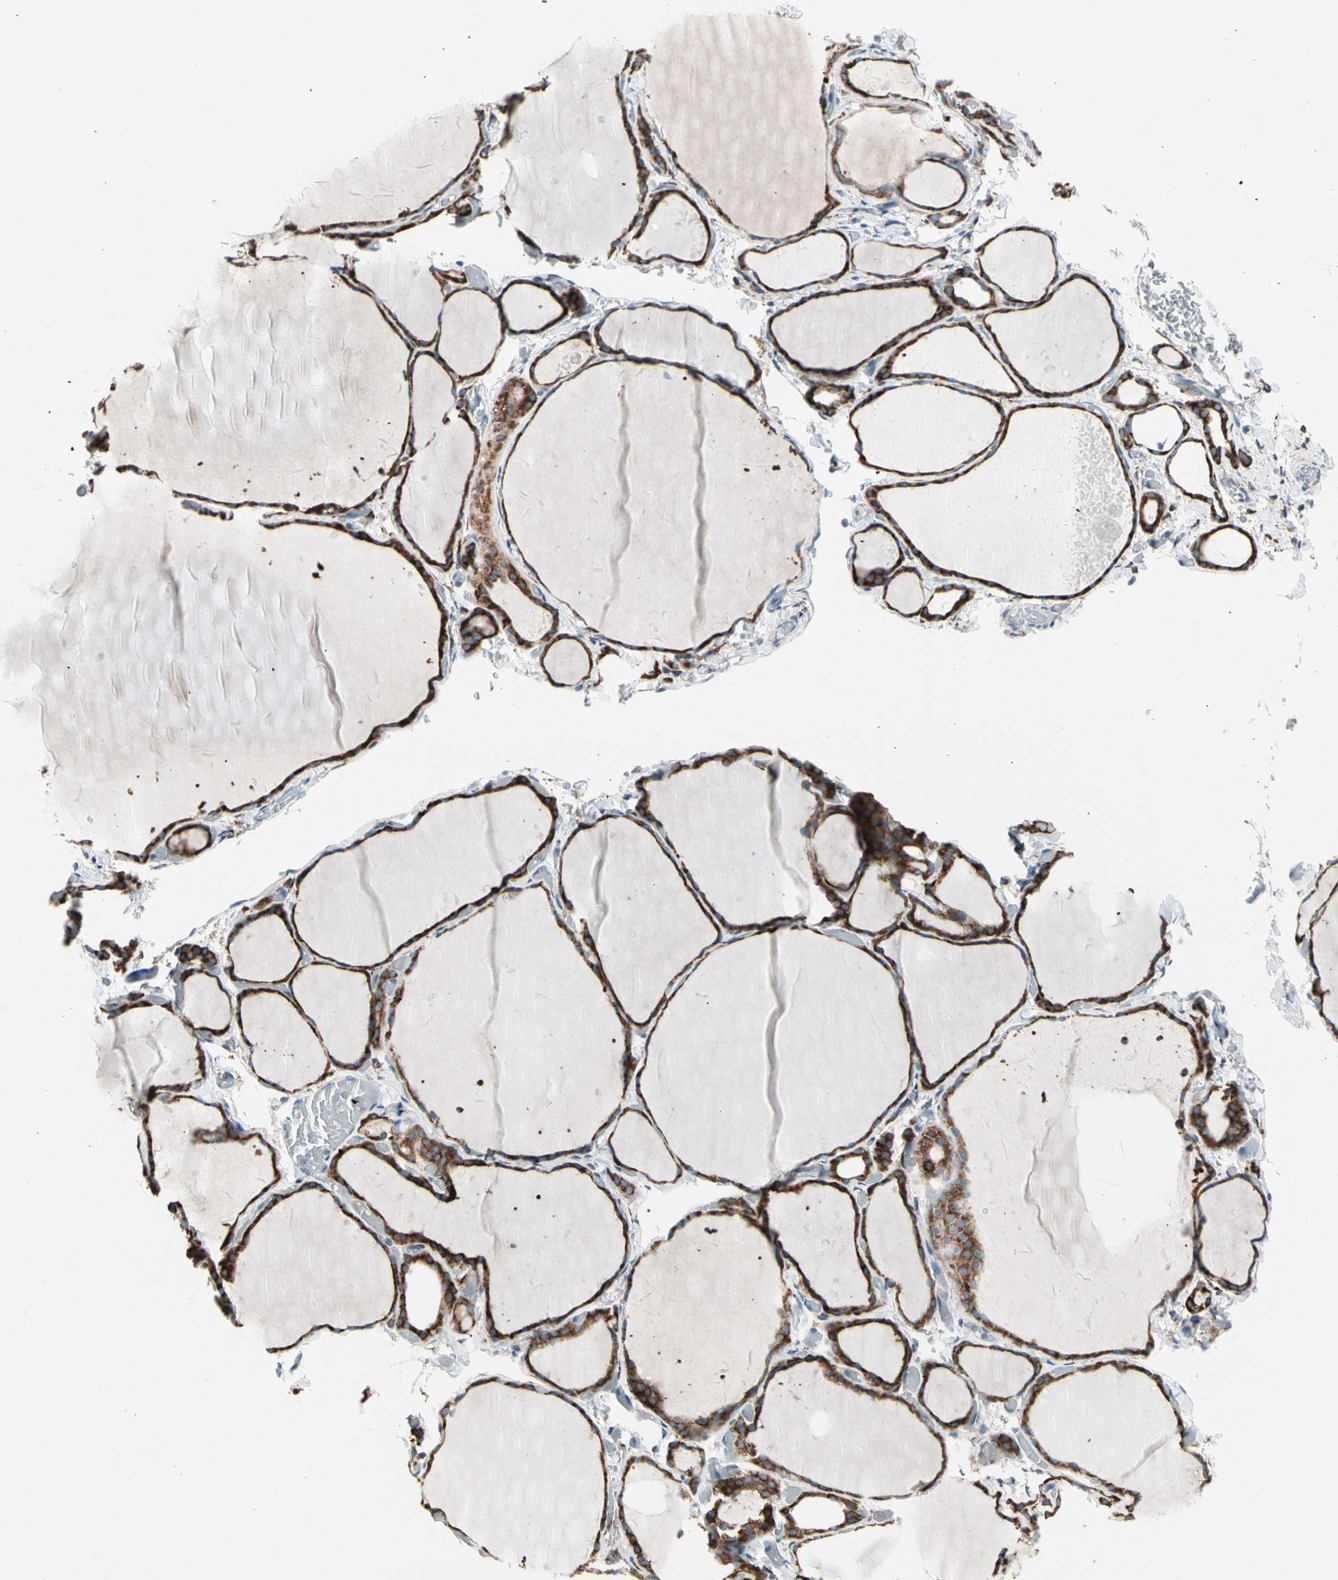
{"staining": {"intensity": "strong", "quantity": ">75%", "location": "cytoplasmic/membranous"}, "tissue": "thyroid gland", "cell_type": "Glandular cells", "image_type": "normal", "snomed": [{"axis": "morphology", "description": "Normal tissue, NOS"}, {"axis": "topography", "description": "Thyroid gland"}], "caption": "Immunohistochemical staining of benign human thyroid gland exhibits high levels of strong cytoplasmic/membranous expression in approximately >75% of glandular cells.", "gene": "LRPAP1", "patient": {"sex": "female", "age": 22}}